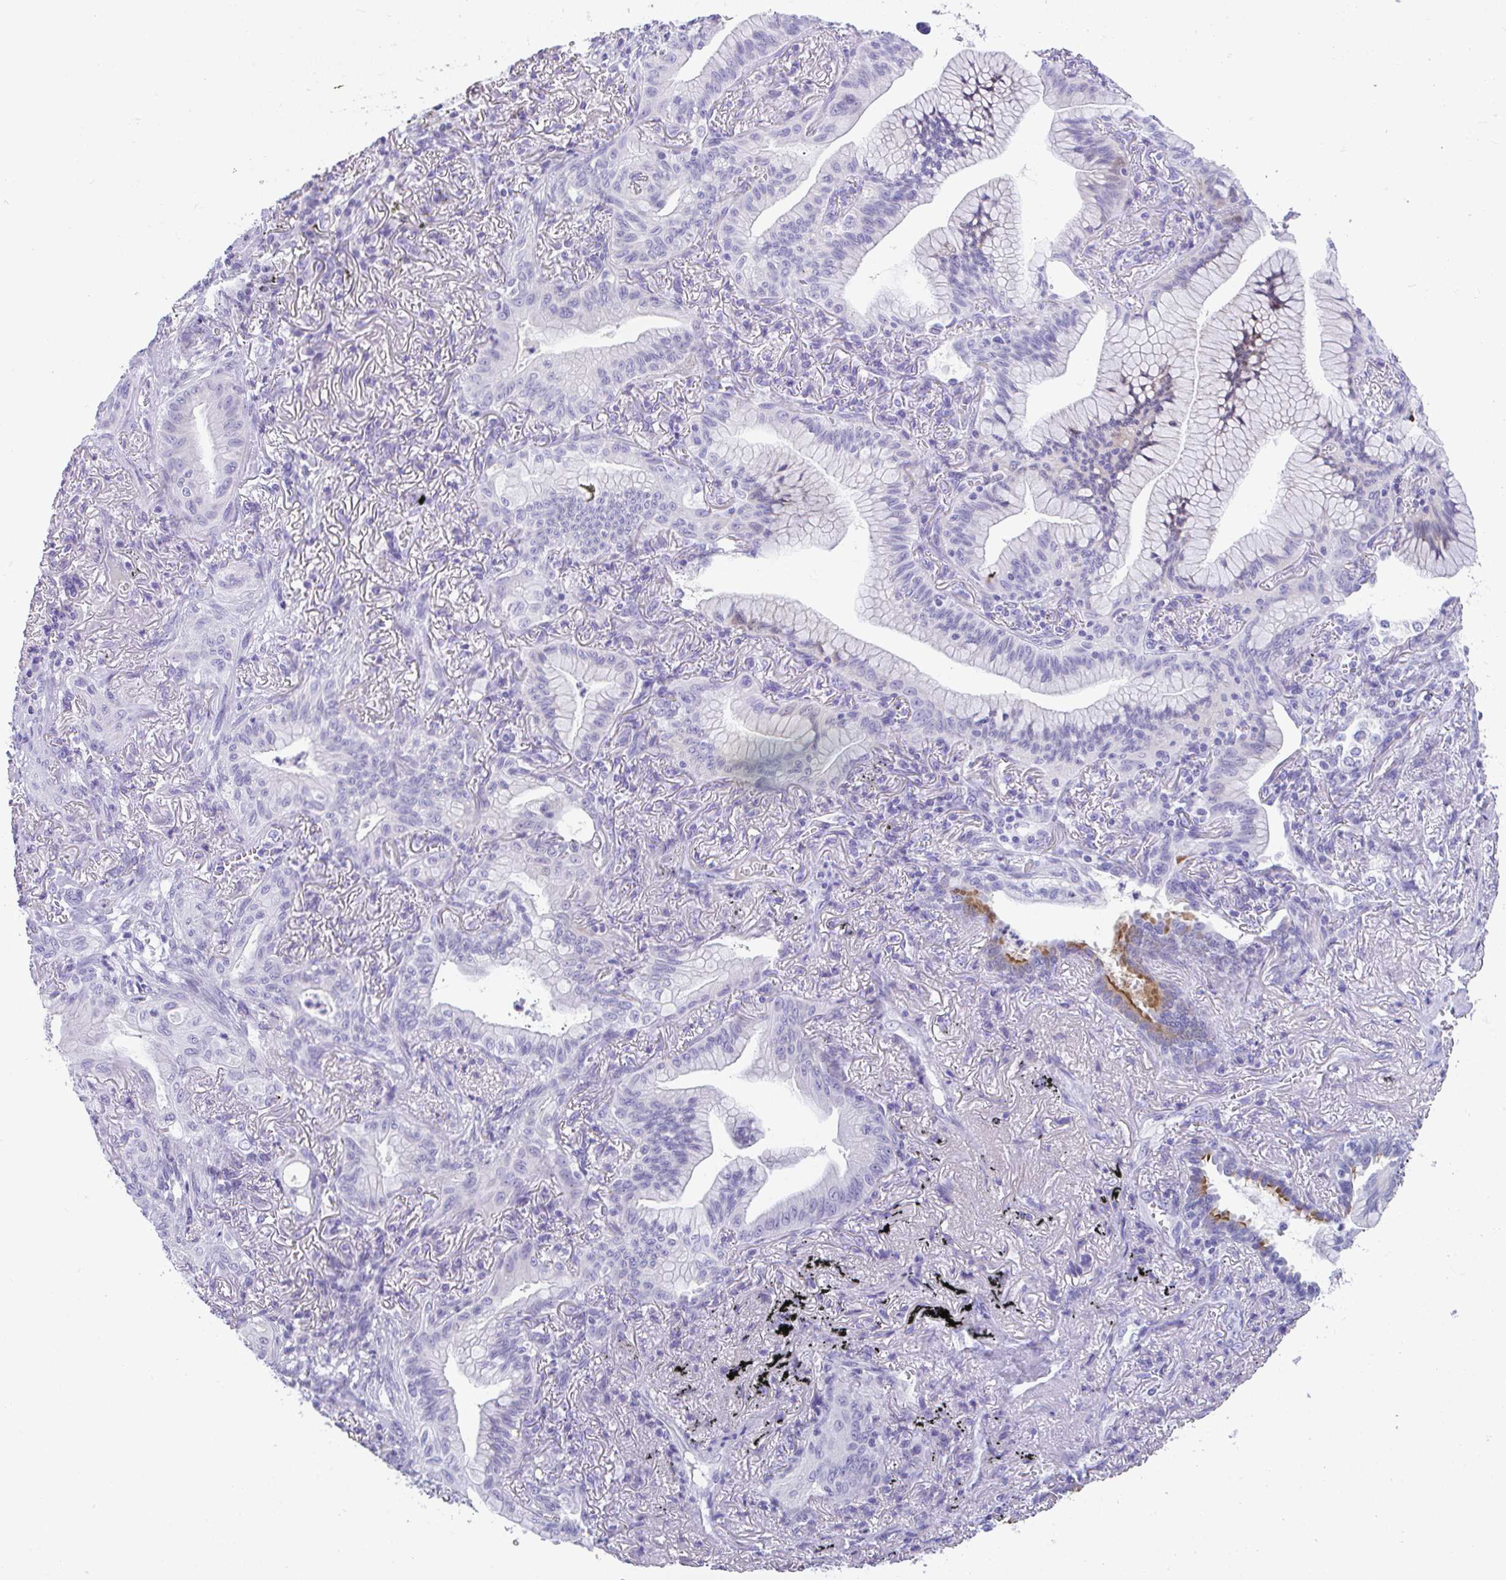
{"staining": {"intensity": "negative", "quantity": "none", "location": "none"}, "tissue": "lung cancer", "cell_type": "Tumor cells", "image_type": "cancer", "snomed": [{"axis": "morphology", "description": "Adenocarcinoma, NOS"}, {"axis": "topography", "description": "Lung"}], "caption": "High power microscopy image of an IHC micrograph of lung adenocarcinoma, revealing no significant expression in tumor cells.", "gene": "TTC30B", "patient": {"sex": "male", "age": 77}}